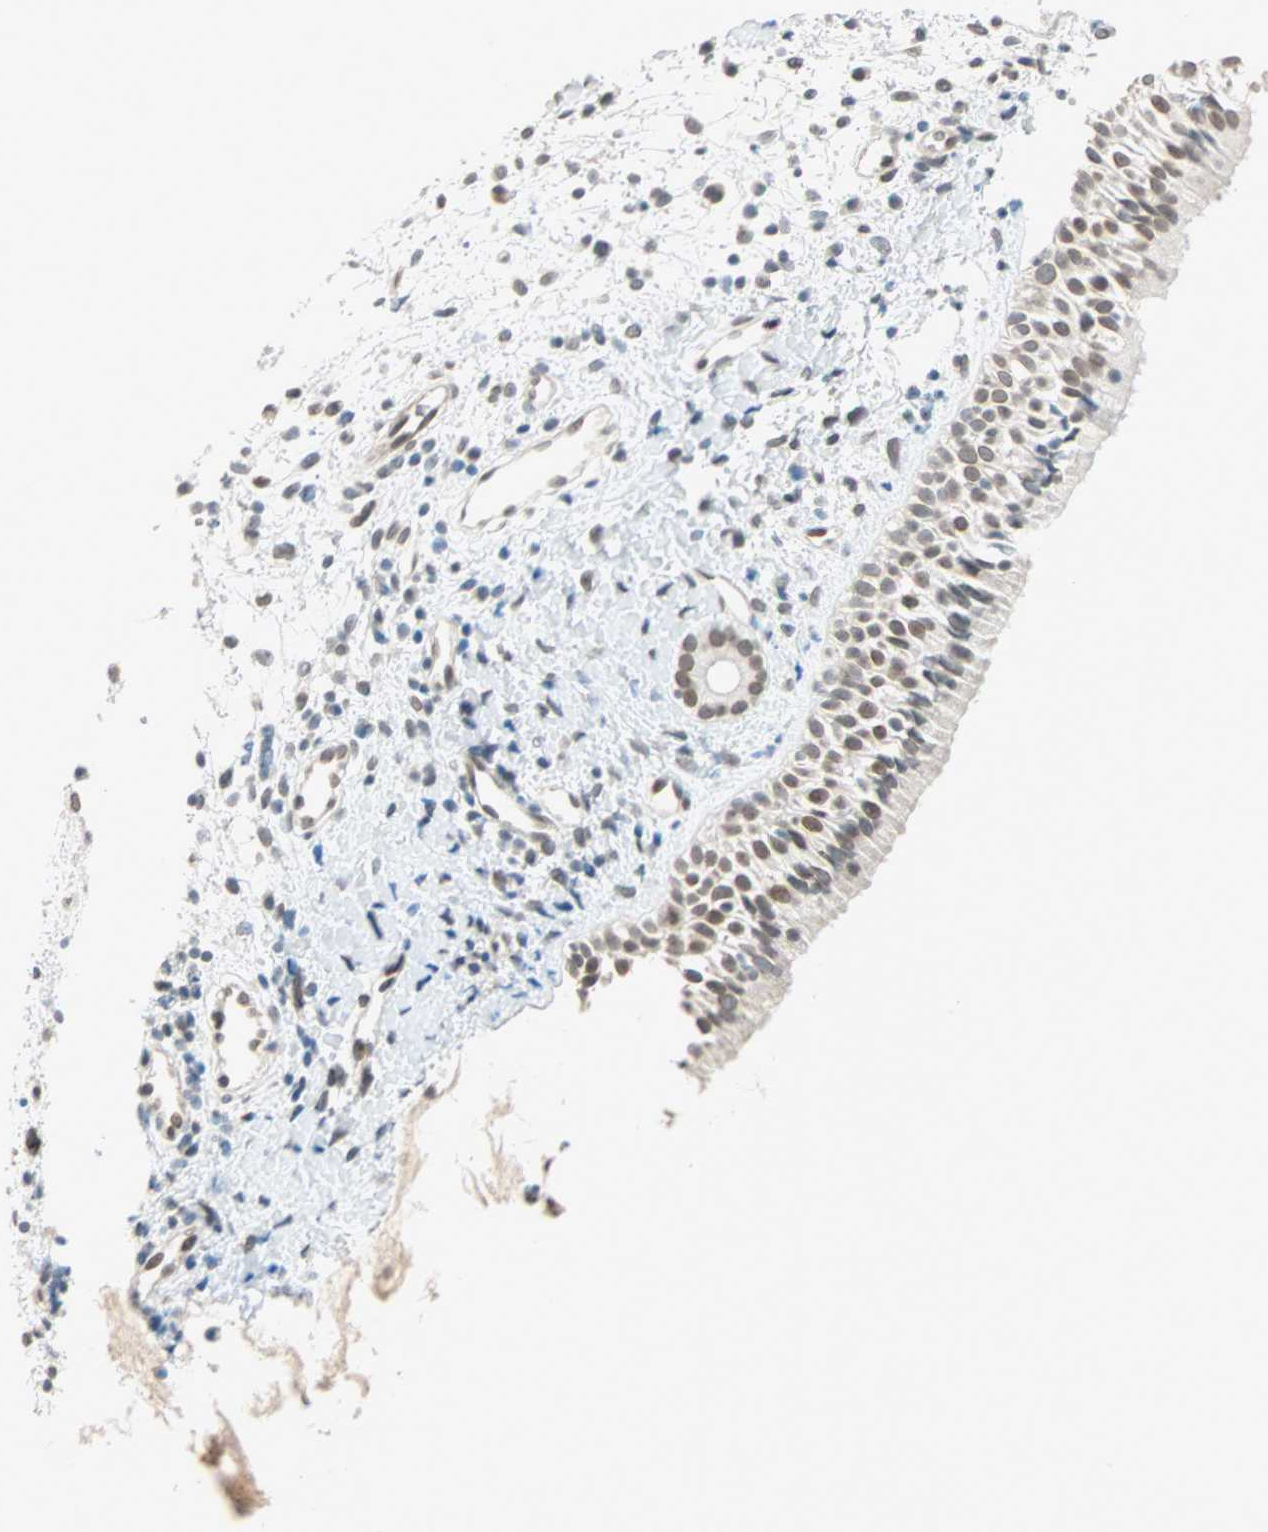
{"staining": {"intensity": "weak", "quantity": "25%-75%", "location": "cytoplasmic/membranous,nuclear"}, "tissue": "nasopharynx", "cell_type": "Respiratory epithelial cells", "image_type": "normal", "snomed": [{"axis": "morphology", "description": "Normal tissue, NOS"}, {"axis": "topography", "description": "Nasopharynx"}], "caption": "DAB (3,3'-diaminobenzidine) immunohistochemical staining of benign human nasopharynx shows weak cytoplasmic/membranous,nuclear protein positivity in about 25%-75% of respiratory epithelial cells. (brown staining indicates protein expression, while blue staining denotes nuclei).", "gene": "BCAN", "patient": {"sex": "male", "age": 22}}